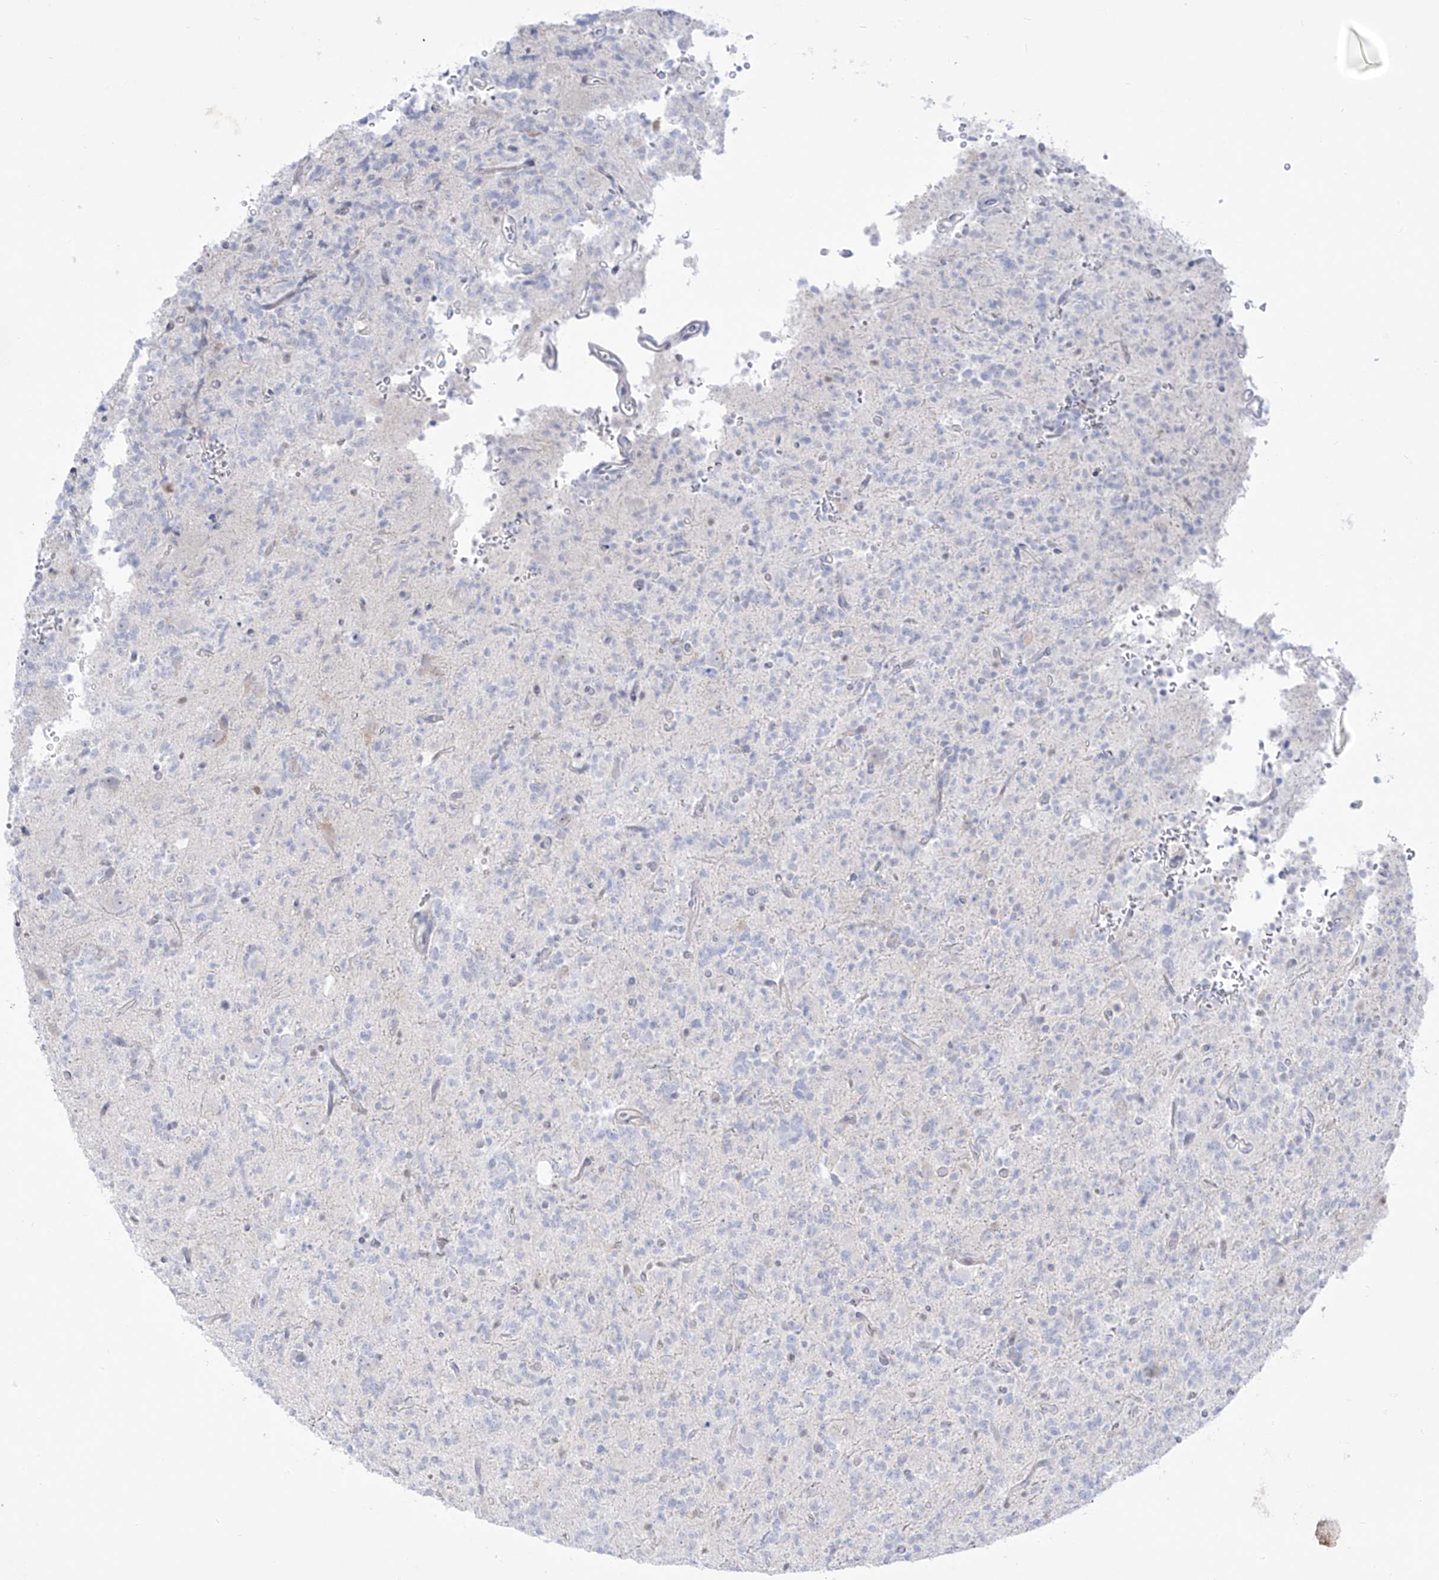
{"staining": {"intensity": "negative", "quantity": "none", "location": "none"}, "tissue": "glioma", "cell_type": "Tumor cells", "image_type": "cancer", "snomed": [{"axis": "morphology", "description": "Glioma, malignant, High grade"}, {"axis": "topography", "description": "Brain"}], "caption": "Immunohistochemistry (IHC) photomicrograph of glioma stained for a protein (brown), which demonstrates no staining in tumor cells.", "gene": "DMKN", "patient": {"sex": "female", "age": 62}}